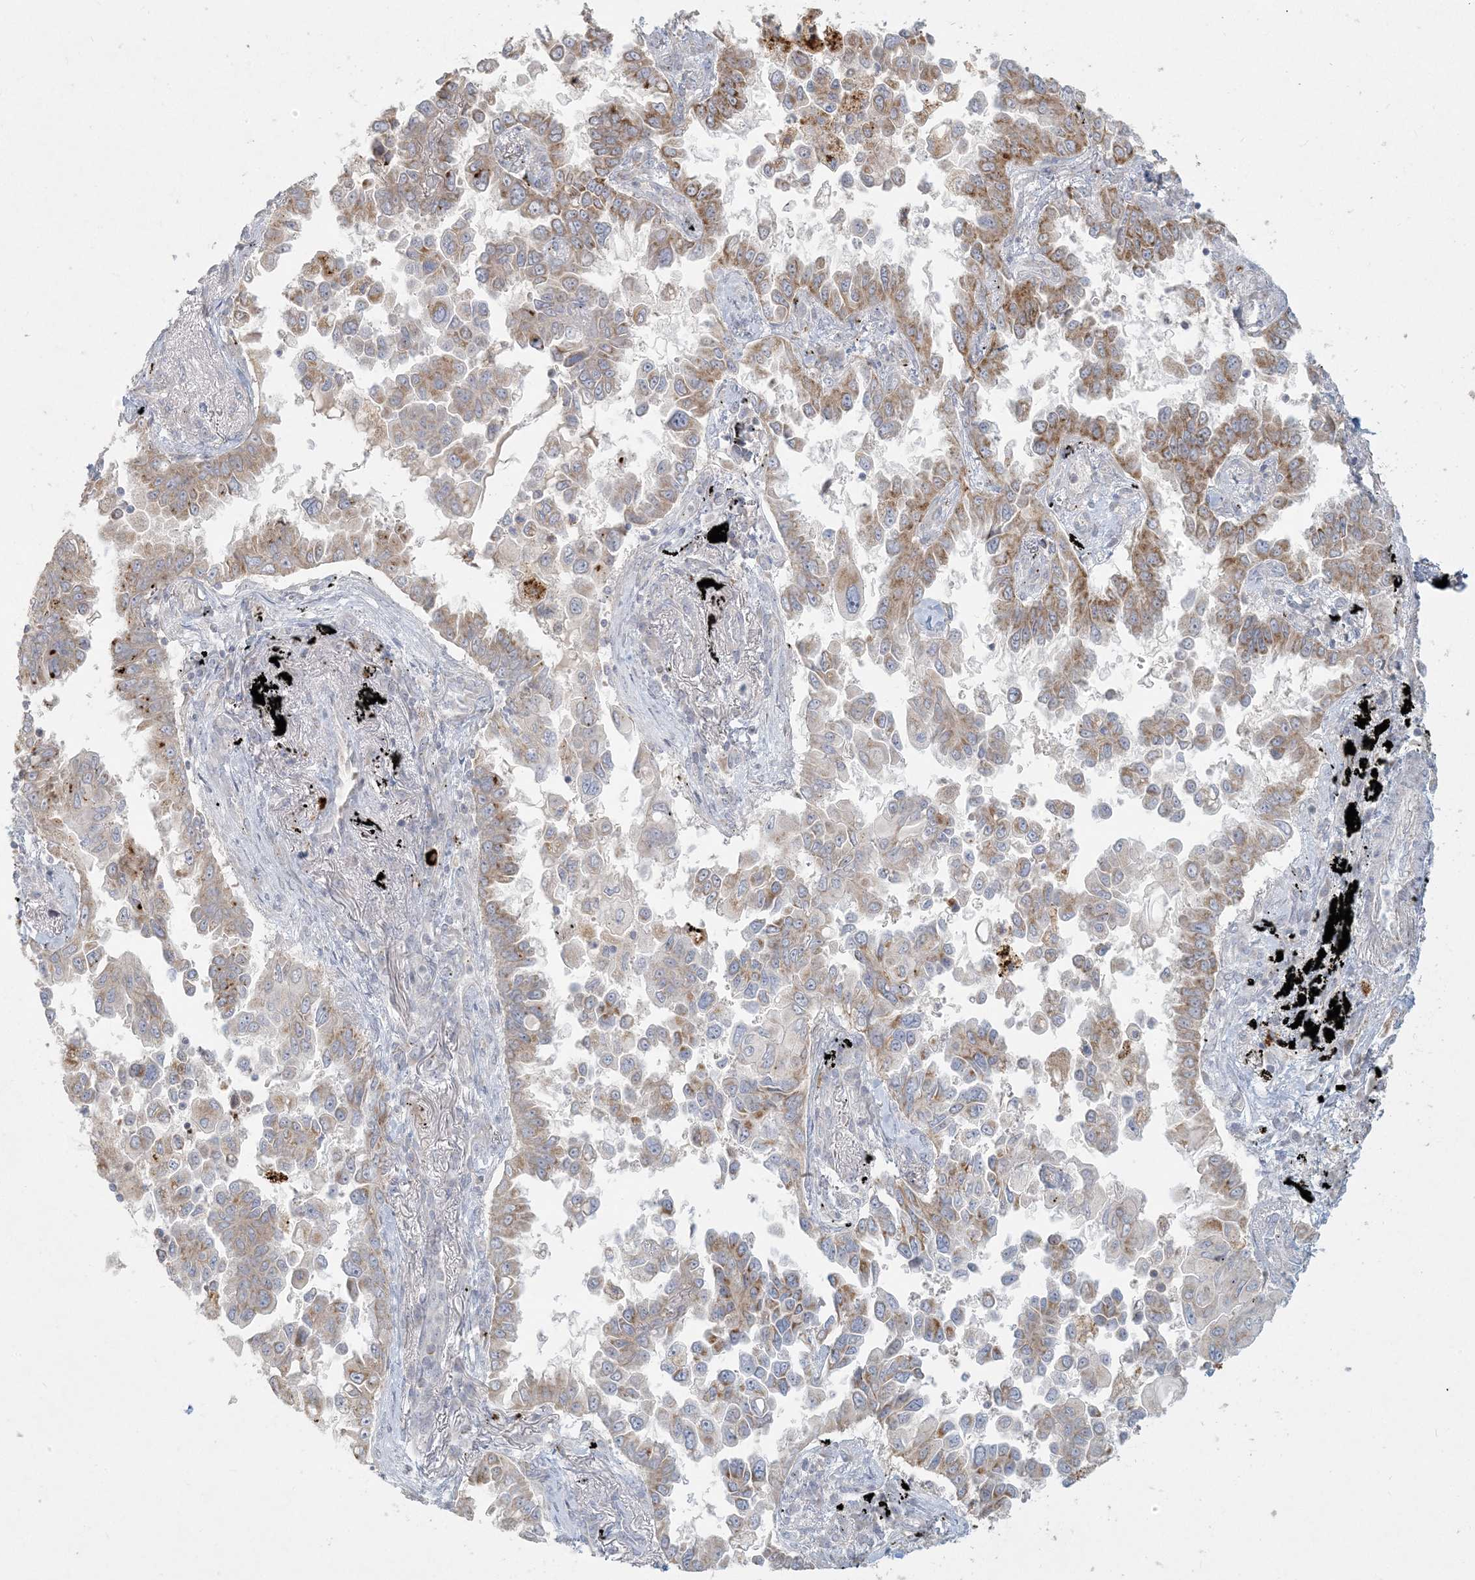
{"staining": {"intensity": "moderate", "quantity": ">75%", "location": "cytoplasmic/membranous"}, "tissue": "lung cancer", "cell_type": "Tumor cells", "image_type": "cancer", "snomed": [{"axis": "morphology", "description": "Adenocarcinoma, NOS"}, {"axis": "topography", "description": "Lung"}], "caption": "Protein staining exhibits moderate cytoplasmic/membranous expression in about >75% of tumor cells in lung cancer (adenocarcinoma).", "gene": "MCAT", "patient": {"sex": "female", "age": 67}}